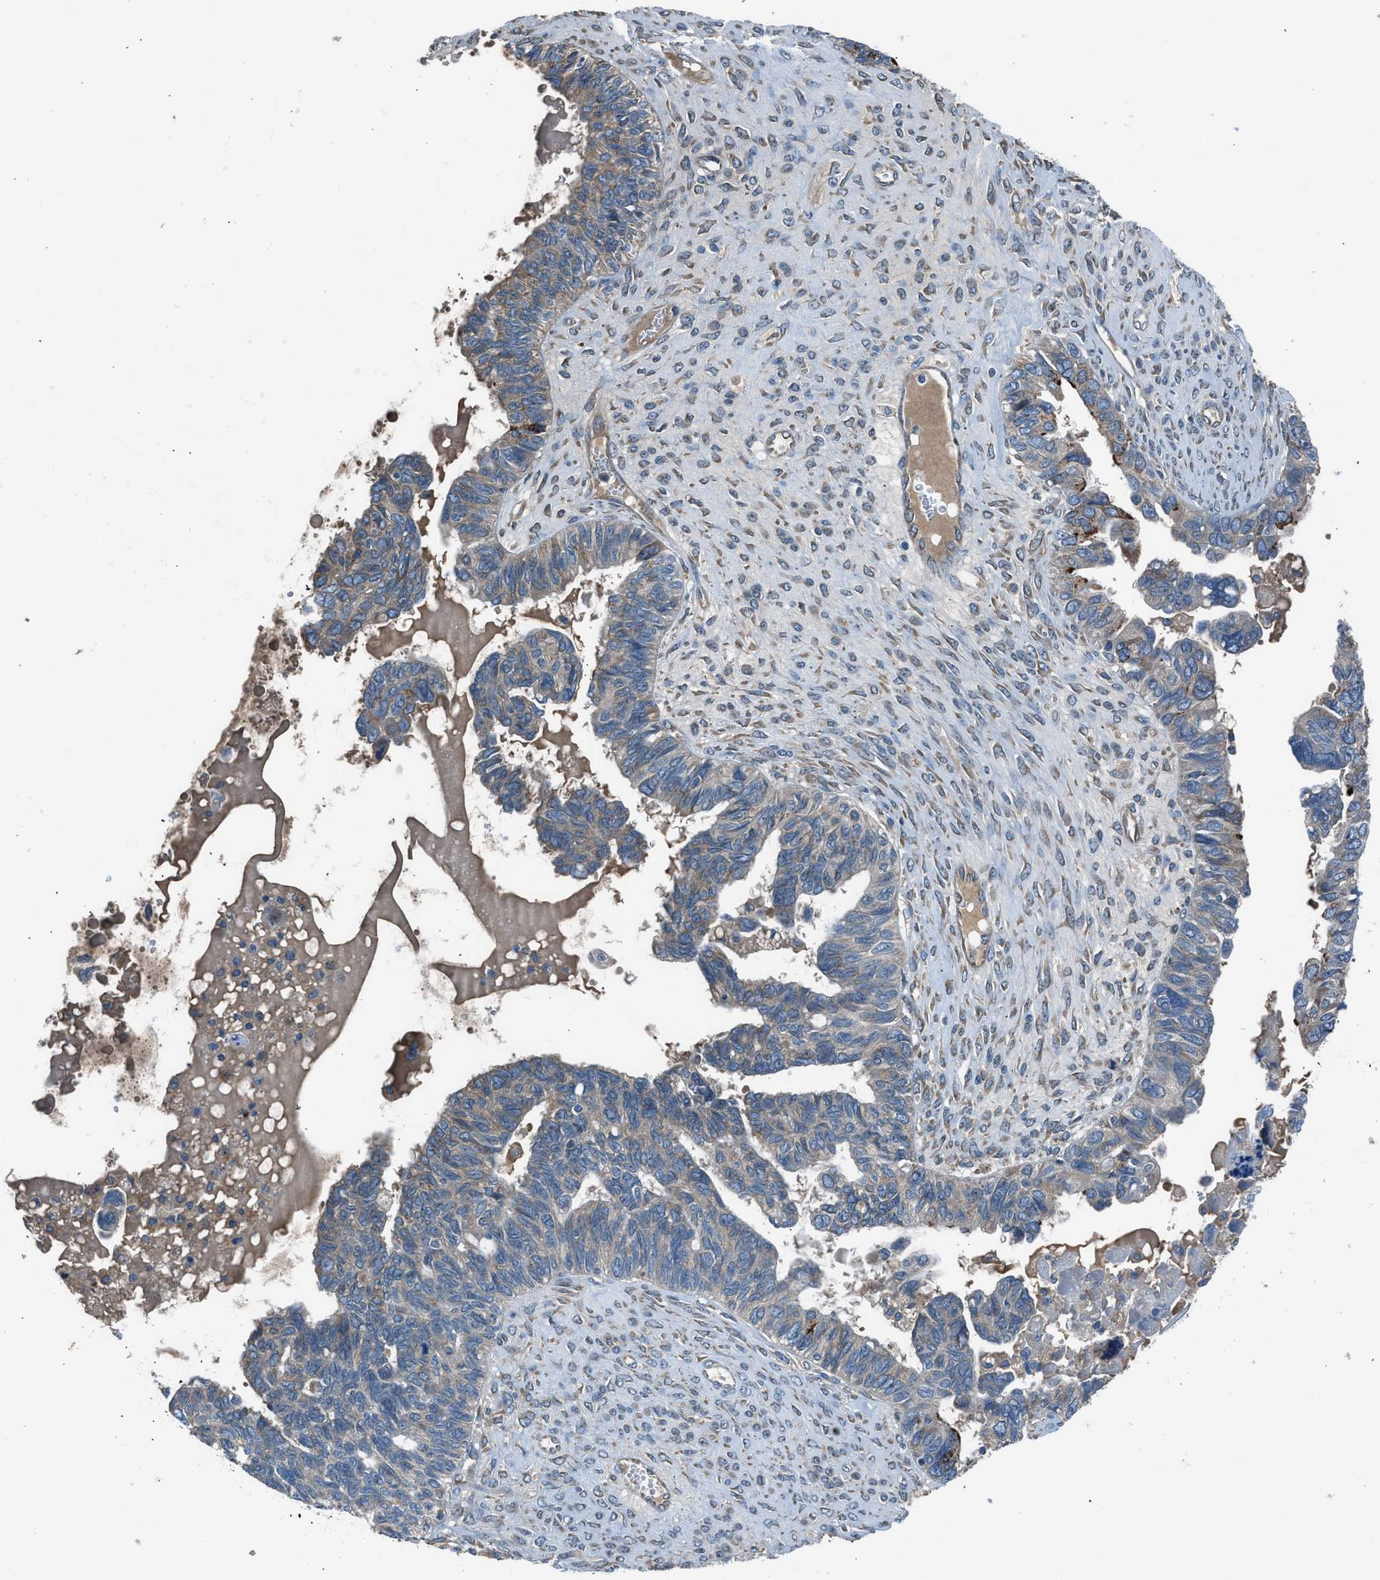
{"staining": {"intensity": "weak", "quantity": "<25%", "location": "cytoplasmic/membranous"}, "tissue": "ovarian cancer", "cell_type": "Tumor cells", "image_type": "cancer", "snomed": [{"axis": "morphology", "description": "Cystadenocarcinoma, serous, NOS"}, {"axis": "topography", "description": "Ovary"}], "caption": "Tumor cells show no significant protein positivity in ovarian cancer.", "gene": "LMBR1", "patient": {"sex": "female", "age": 79}}